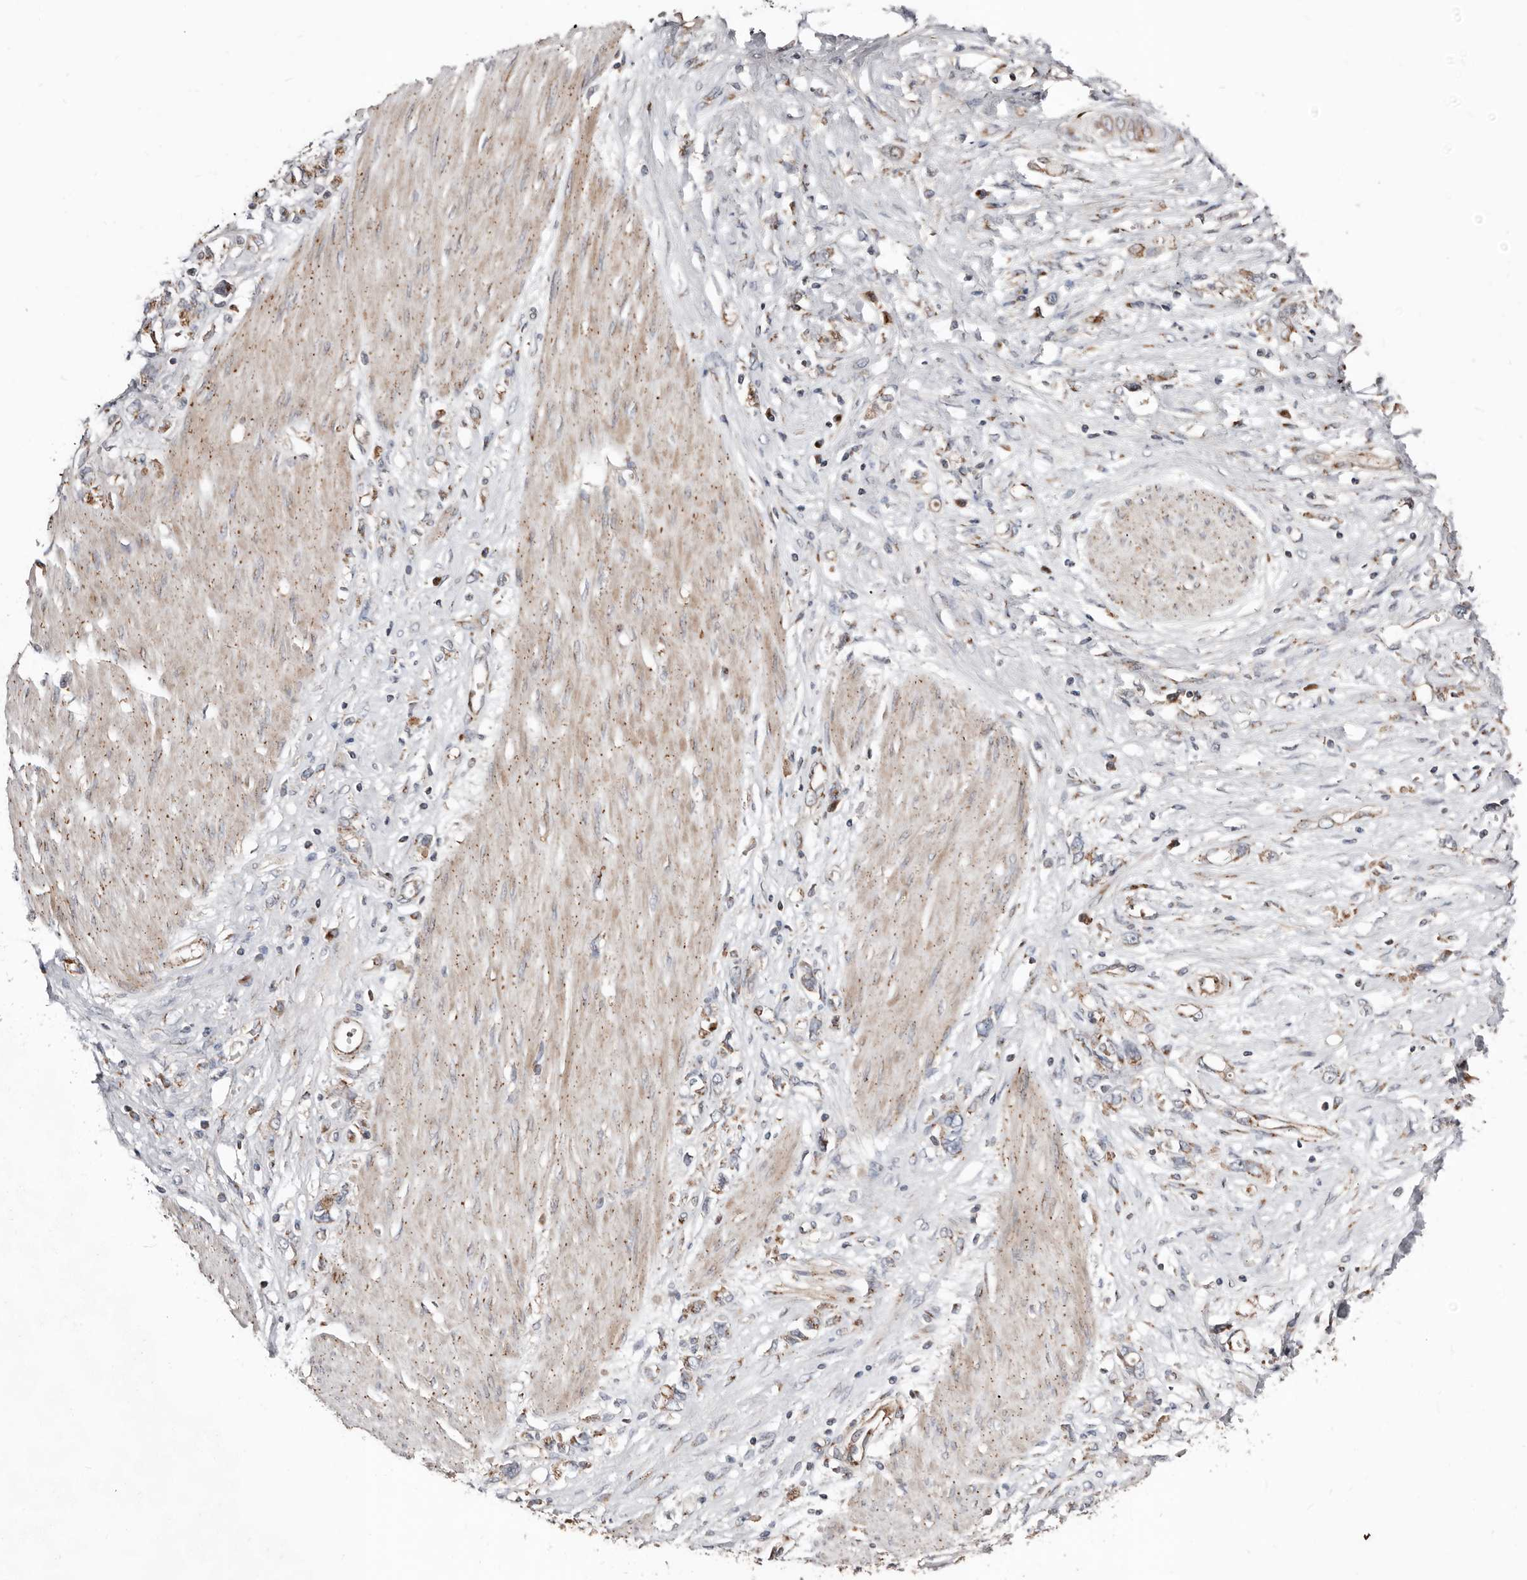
{"staining": {"intensity": "weak", "quantity": "25%-75%", "location": "cytoplasmic/membranous"}, "tissue": "stomach cancer", "cell_type": "Tumor cells", "image_type": "cancer", "snomed": [{"axis": "morphology", "description": "Adenocarcinoma, NOS"}, {"axis": "topography", "description": "Stomach"}], "caption": "An image of stomach cancer stained for a protein exhibits weak cytoplasmic/membranous brown staining in tumor cells.", "gene": "COG1", "patient": {"sex": "female", "age": 76}}